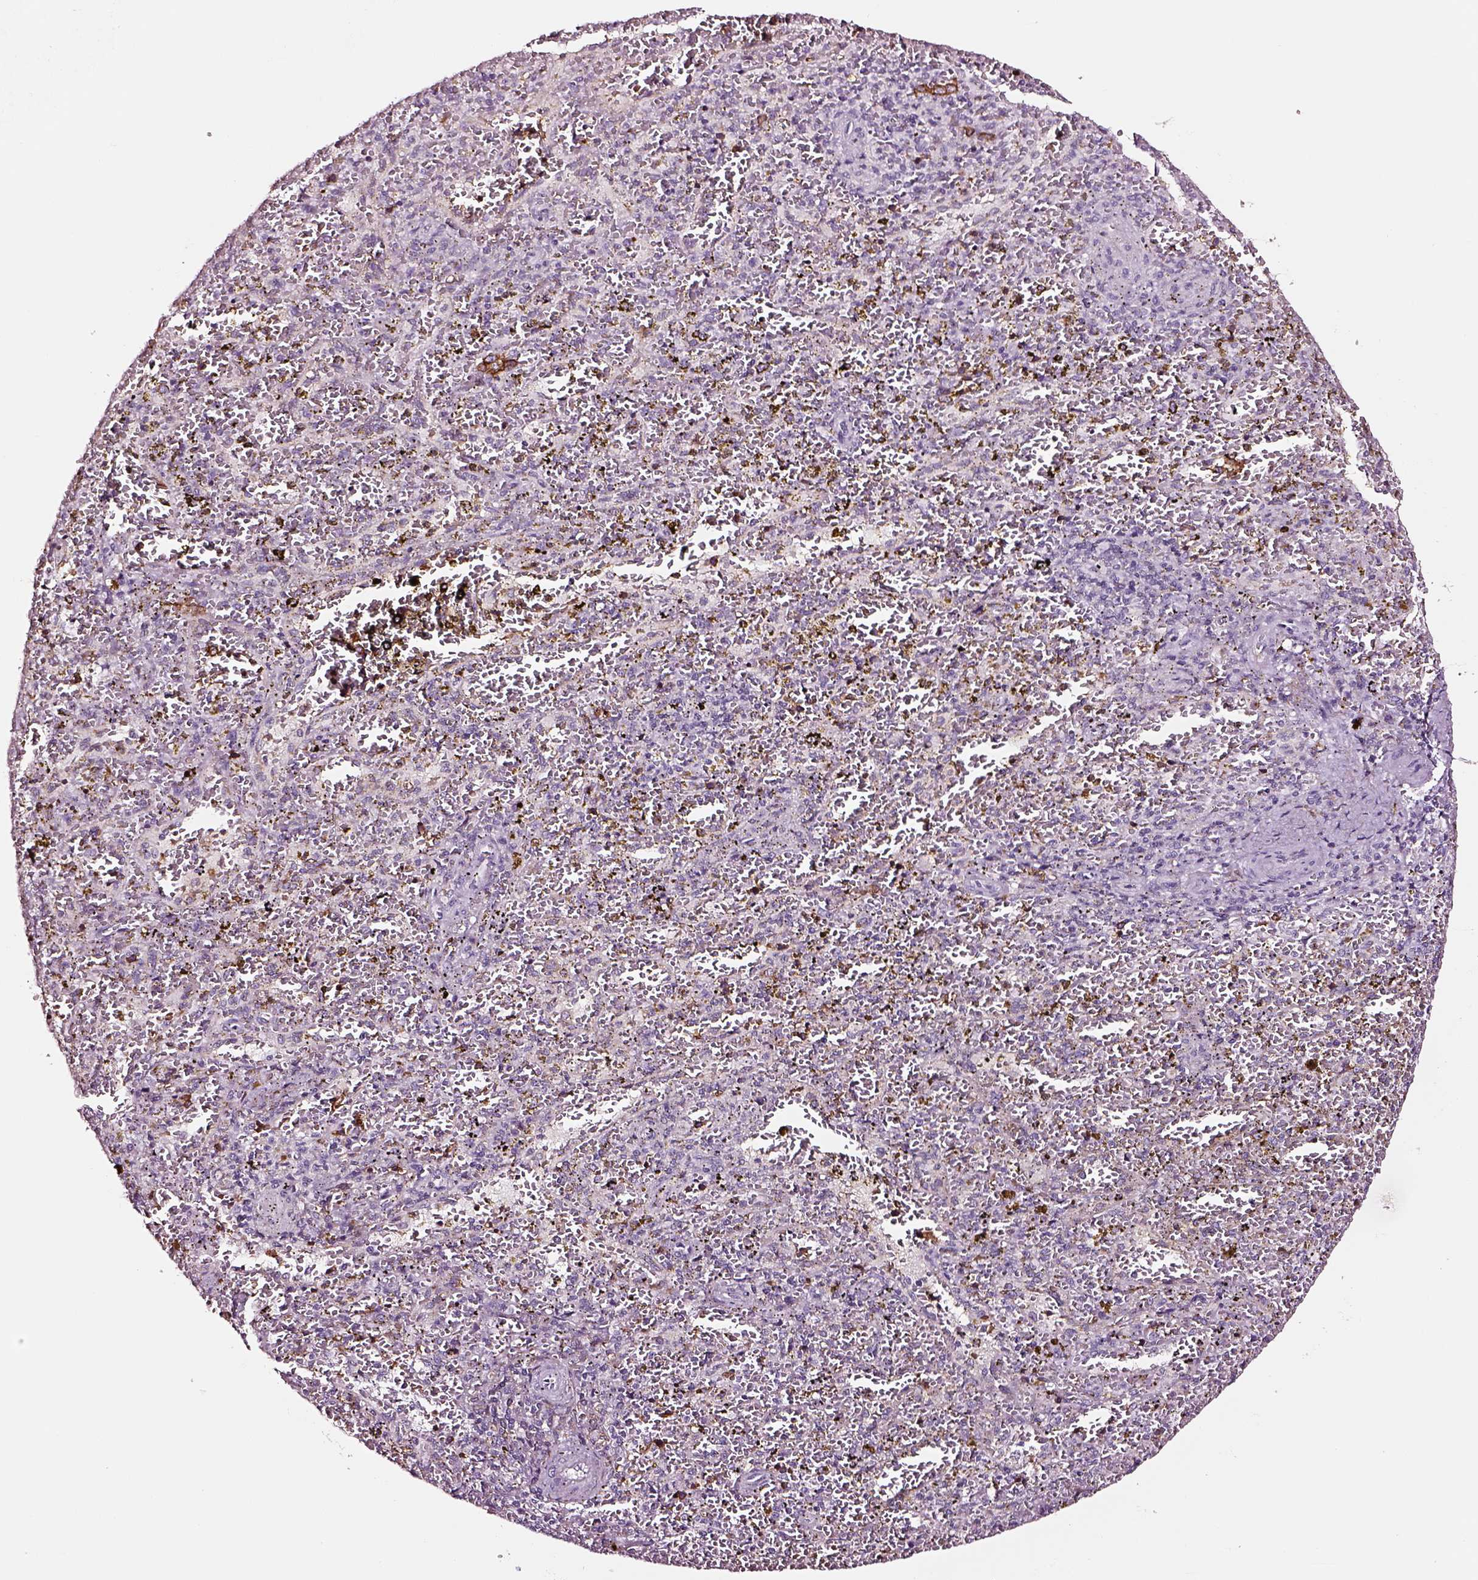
{"staining": {"intensity": "negative", "quantity": "none", "location": "none"}, "tissue": "spleen", "cell_type": "Cells in red pulp", "image_type": "normal", "snomed": [{"axis": "morphology", "description": "Normal tissue, NOS"}, {"axis": "topography", "description": "Spleen"}], "caption": "Immunohistochemistry (IHC) image of benign human spleen stained for a protein (brown), which reveals no positivity in cells in red pulp.", "gene": "TF", "patient": {"sex": "female", "age": 50}}